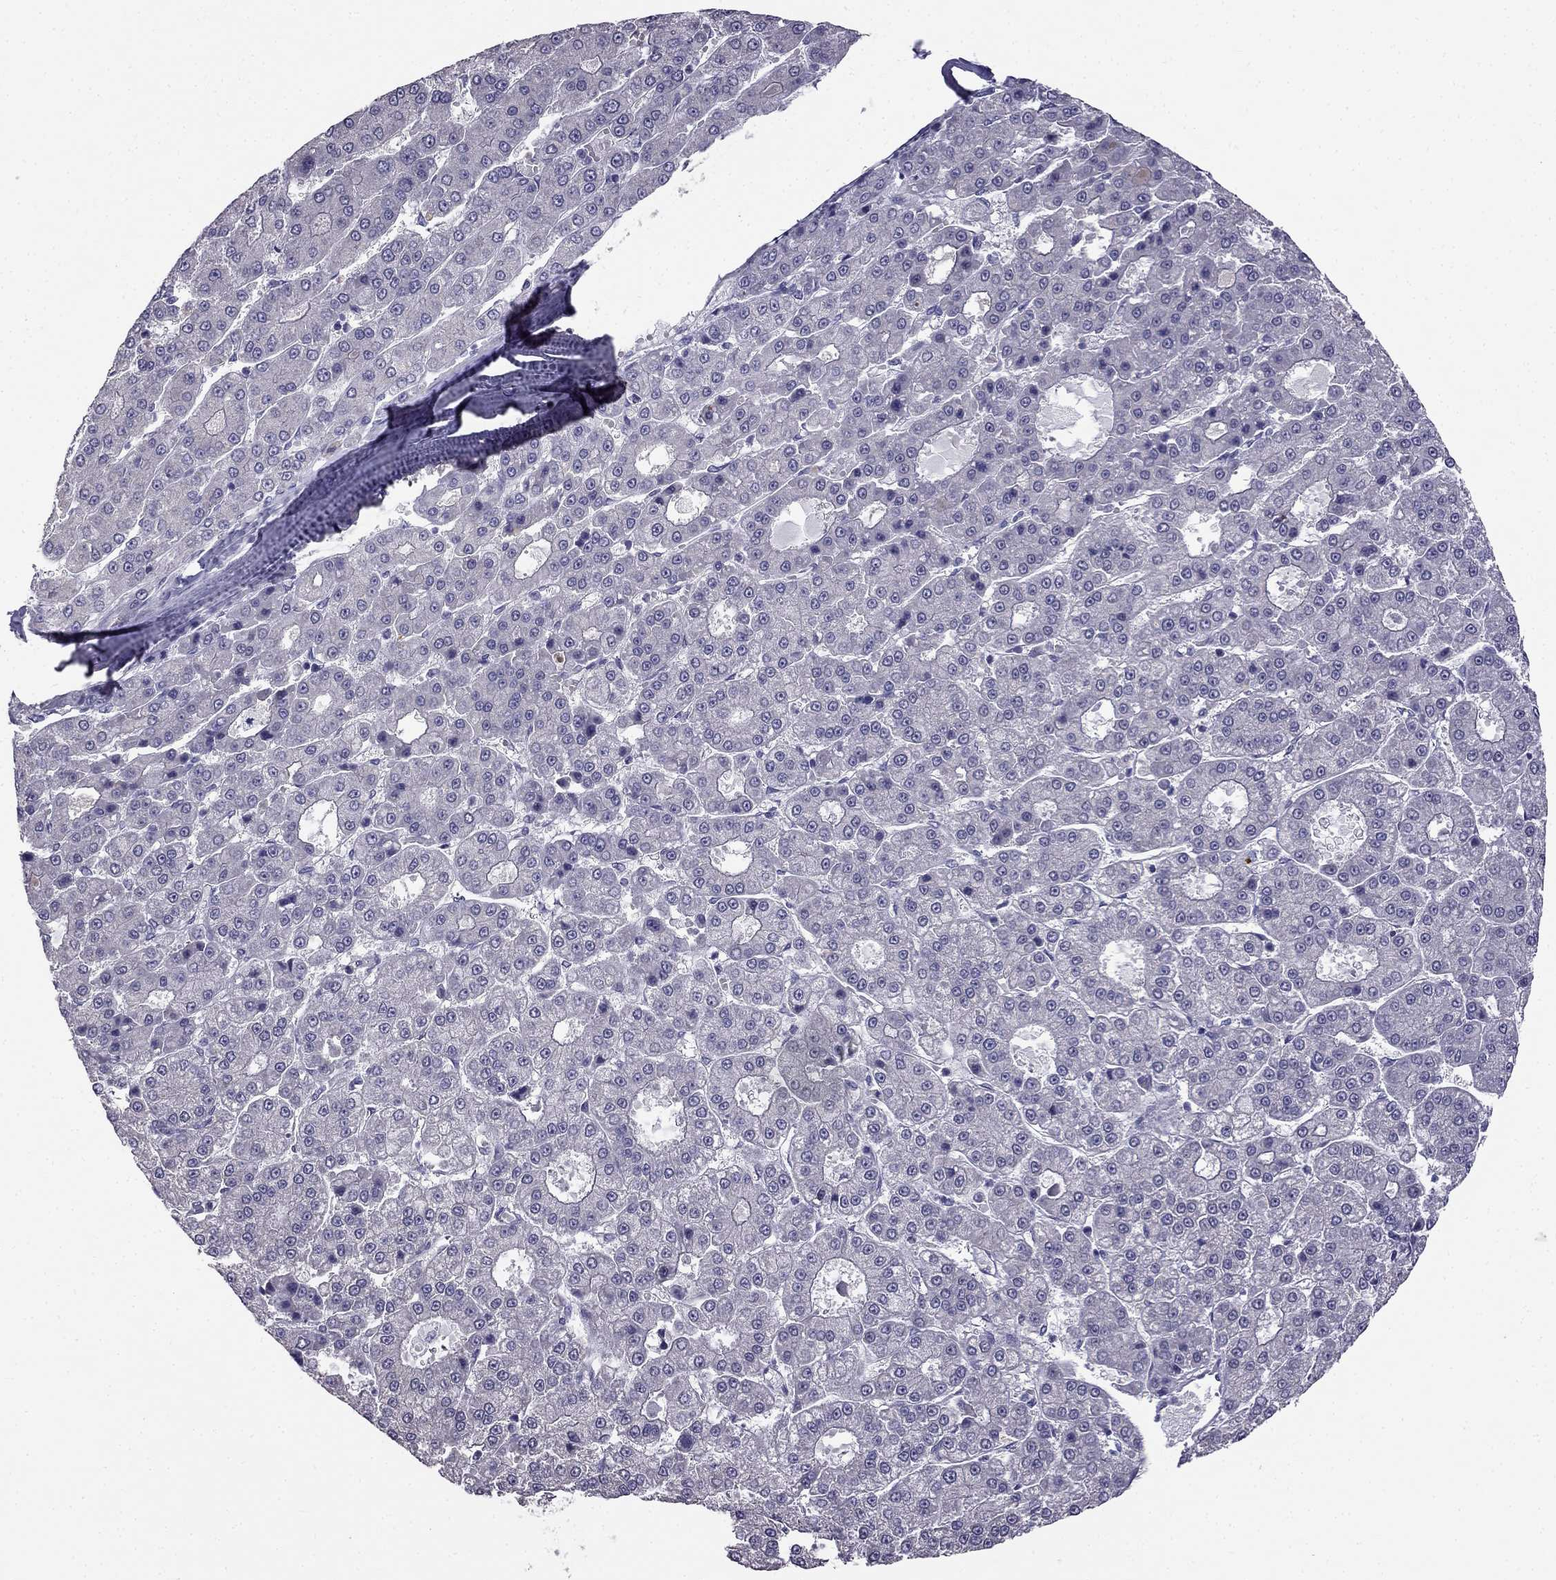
{"staining": {"intensity": "negative", "quantity": "none", "location": "none"}, "tissue": "liver cancer", "cell_type": "Tumor cells", "image_type": "cancer", "snomed": [{"axis": "morphology", "description": "Carcinoma, Hepatocellular, NOS"}, {"axis": "topography", "description": "Liver"}], "caption": "Tumor cells are negative for brown protein staining in liver cancer.", "gene": "HSFX1", "patient": {"sex": "male", "age": 70}}